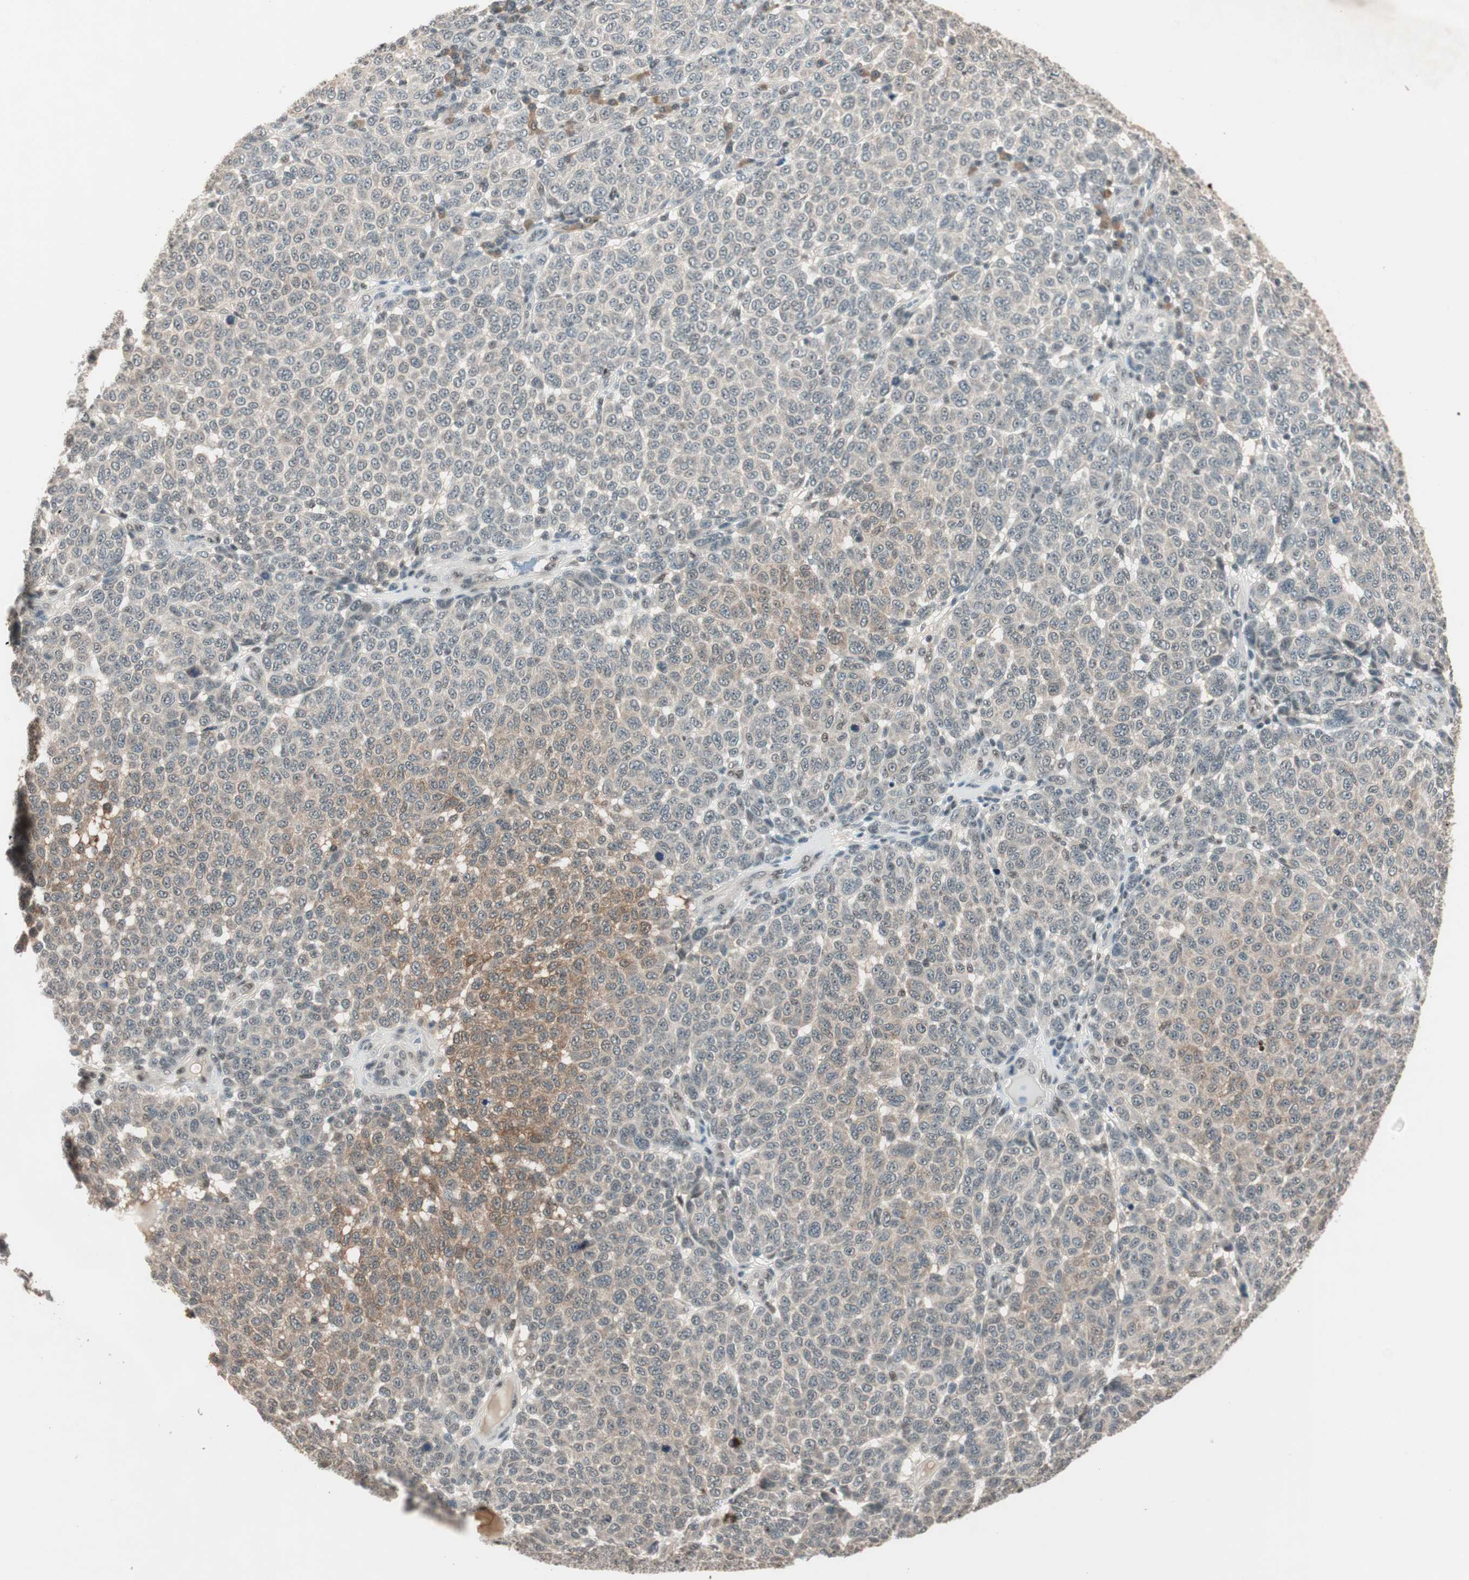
{"staining": {"intensity": "weak", "quantity": "25%-75%", "location": "cytoplasmic/membranous"}, "tissue": "melanoma", "cell_type": "Tumor cells", "image_type": "cancer", "snomed": [{"axis": "morphology", "description": "Malignant melanoma, NOS"}, {"axis": "topography", "description": "Skin"}], "caption": "This is an image of immunohistochemistry (IHC) staining of melanoma, which shows weak positivity in the cytoplasmic/membranous of tumor cells.", "gene": "NFRKB", "patient": {"sex": "male", "age": 59}}